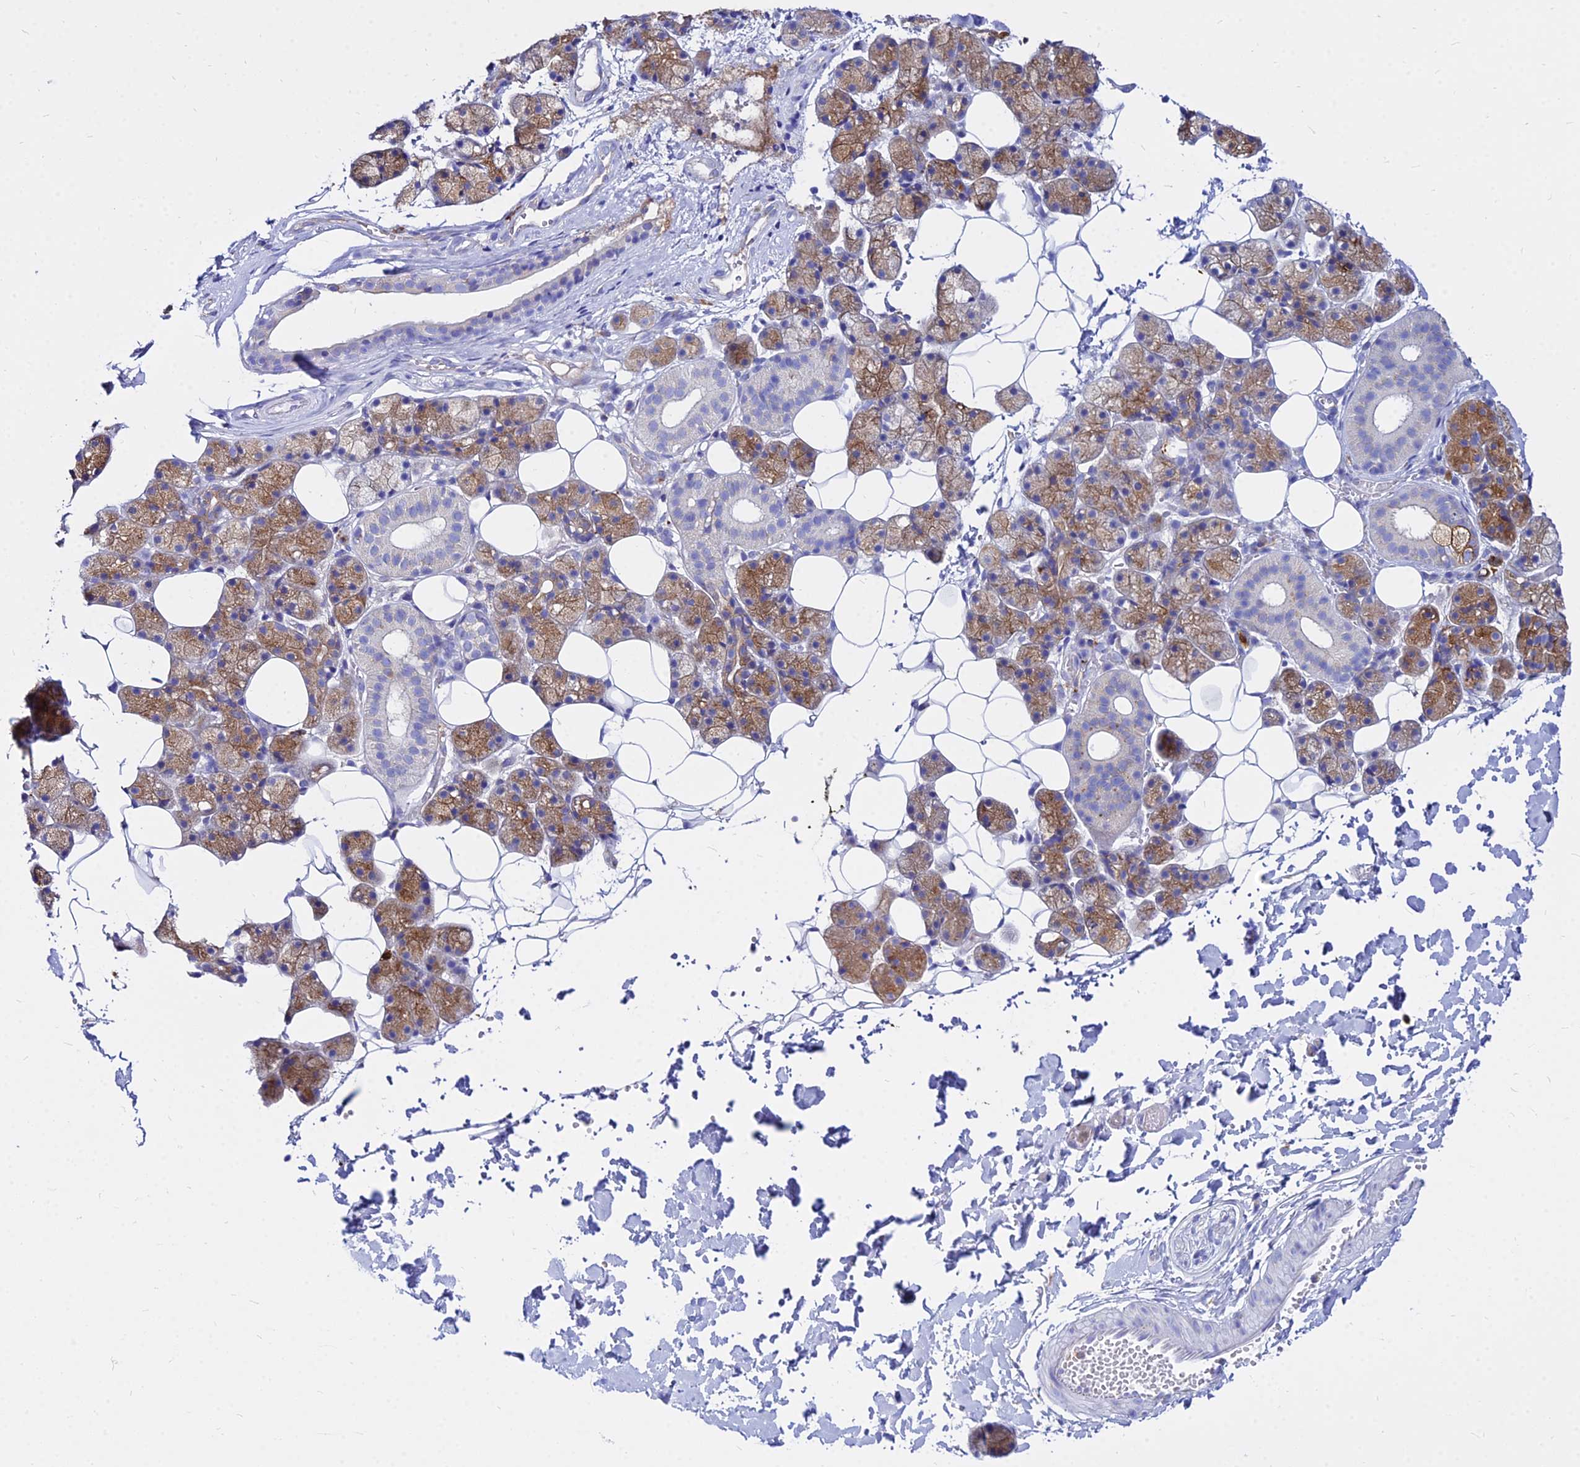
{"staining": {"intensity": "moderate", "quantity": "25%-75%", "location": "cytoplasmic/membranous"}, "tissue": "salivary gland", "cell_type": "Glandular cells", "image_type": "normal", "snomed": [{"axis": "morphology", "description": "Normal tissue, NOS"}, {"axis": "topography", "description": "Salivary gland"}], "caption": "A brown stain shows moderate cytoplasmic/membranous staining of a protein in glandular cells of normal salivary gland. (DAB IHC, brown staining for protein, blue staining for nuclei).", "gene": "AGTRAP", "patient": {"sex": "female", "age": 33}}